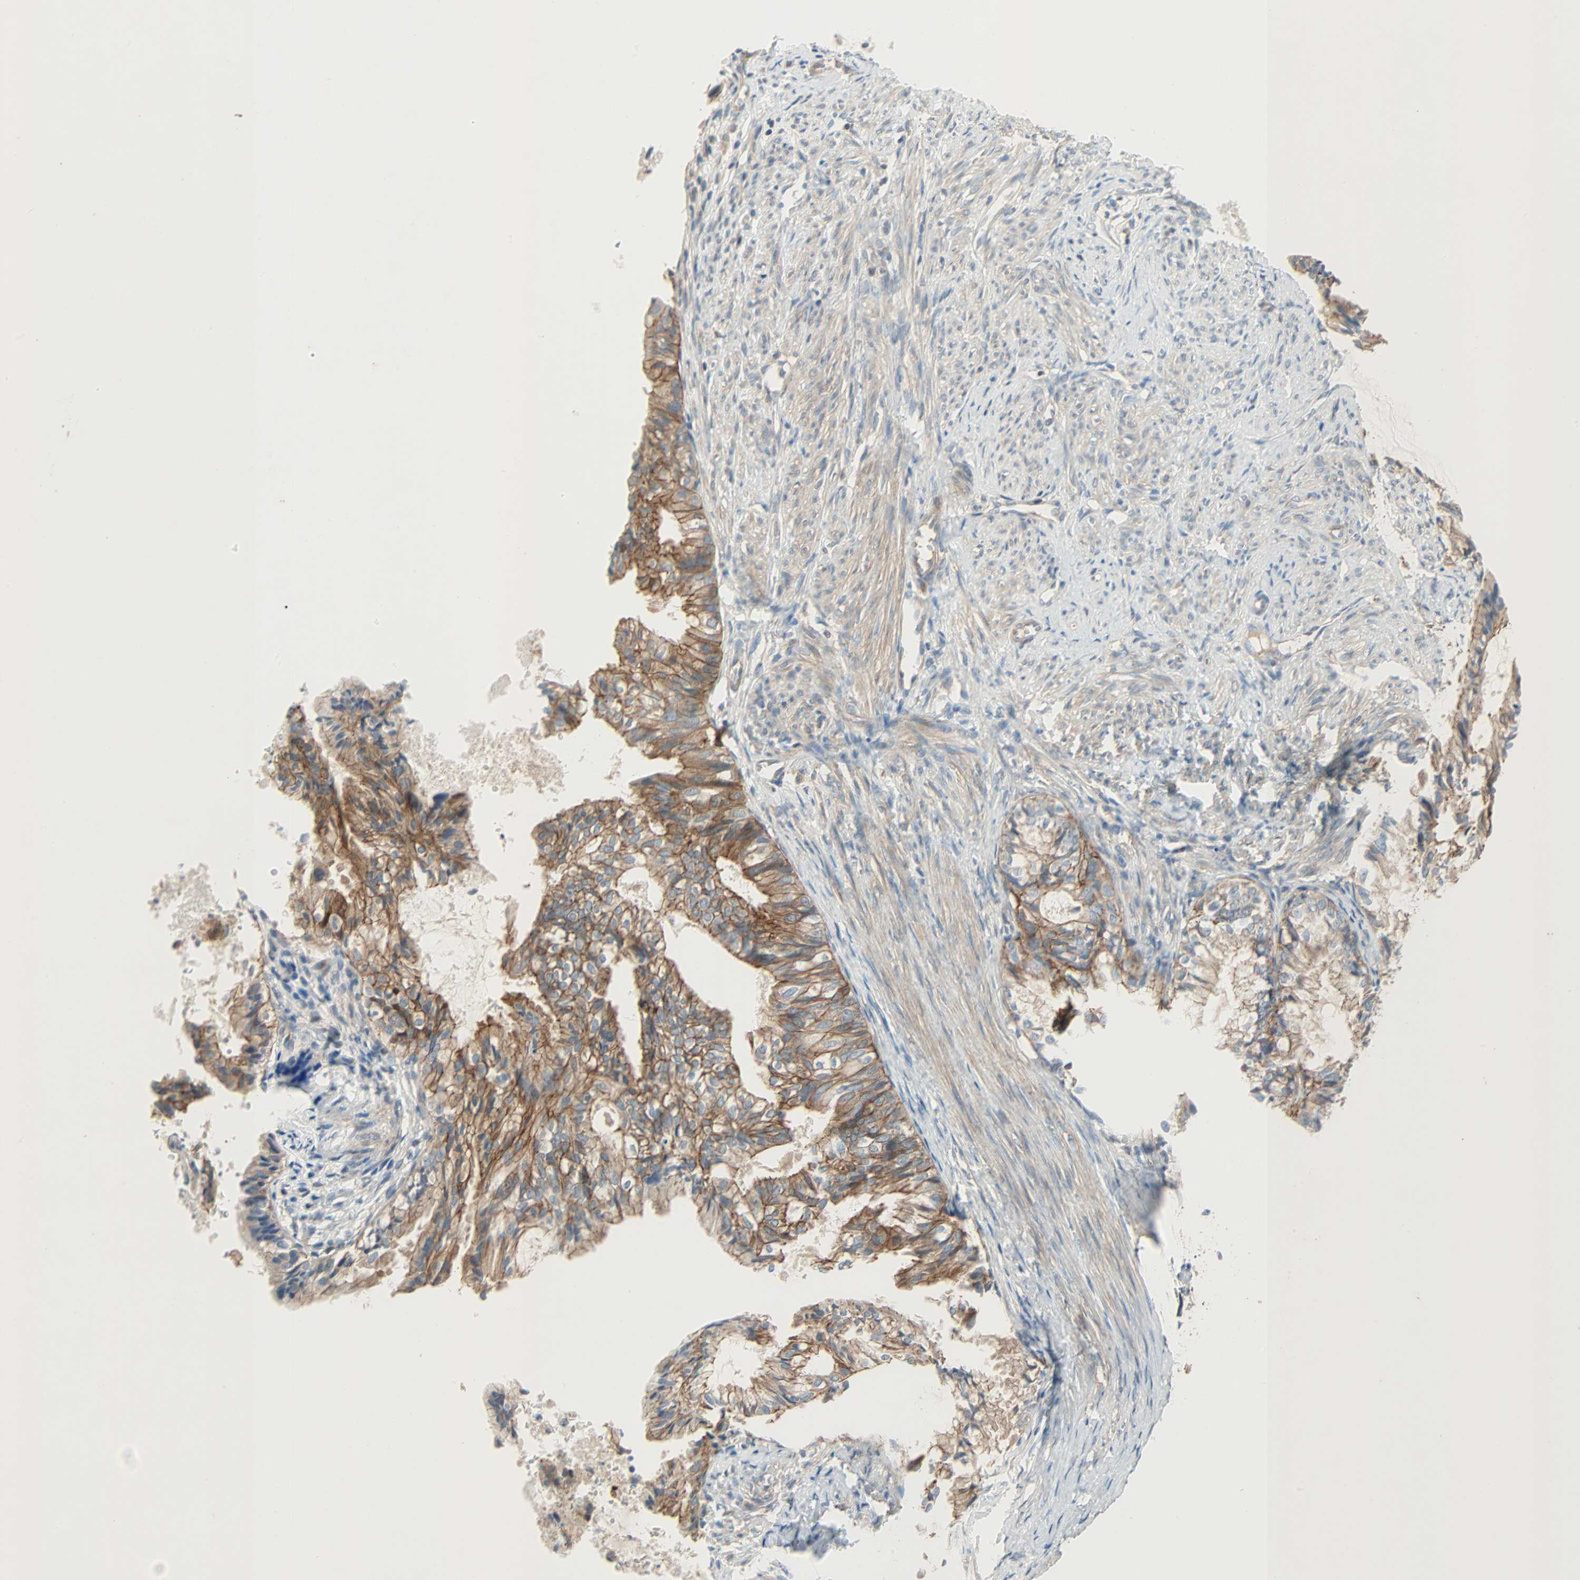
{"staining": {"intensity": "moderate", "quantity": ">75%", "location": "cytoplasmic/membranous"}, "tissue": "cervical cancer", "cell_type": "Tumor cells", "image_type": "cancer", "snomed": [{"axis": "morphology", "description": "Normal tissue, NOS"}, {"axis": "morphology", "description": "Adenocarcinoma, NOS"}, {"axis": "topography", "description": "Cervix"}, {"axis": "topography", "description": "Endometrium"}], "caption": "The photomicrograph shows a brown stain indicating the presence of a protein in the cytoplasmic/membranous of tumor cells in adenocarcinoma (cervical).", "gene": "TNFRSF12A", "patient": {"sex": "female", "age": 86}}